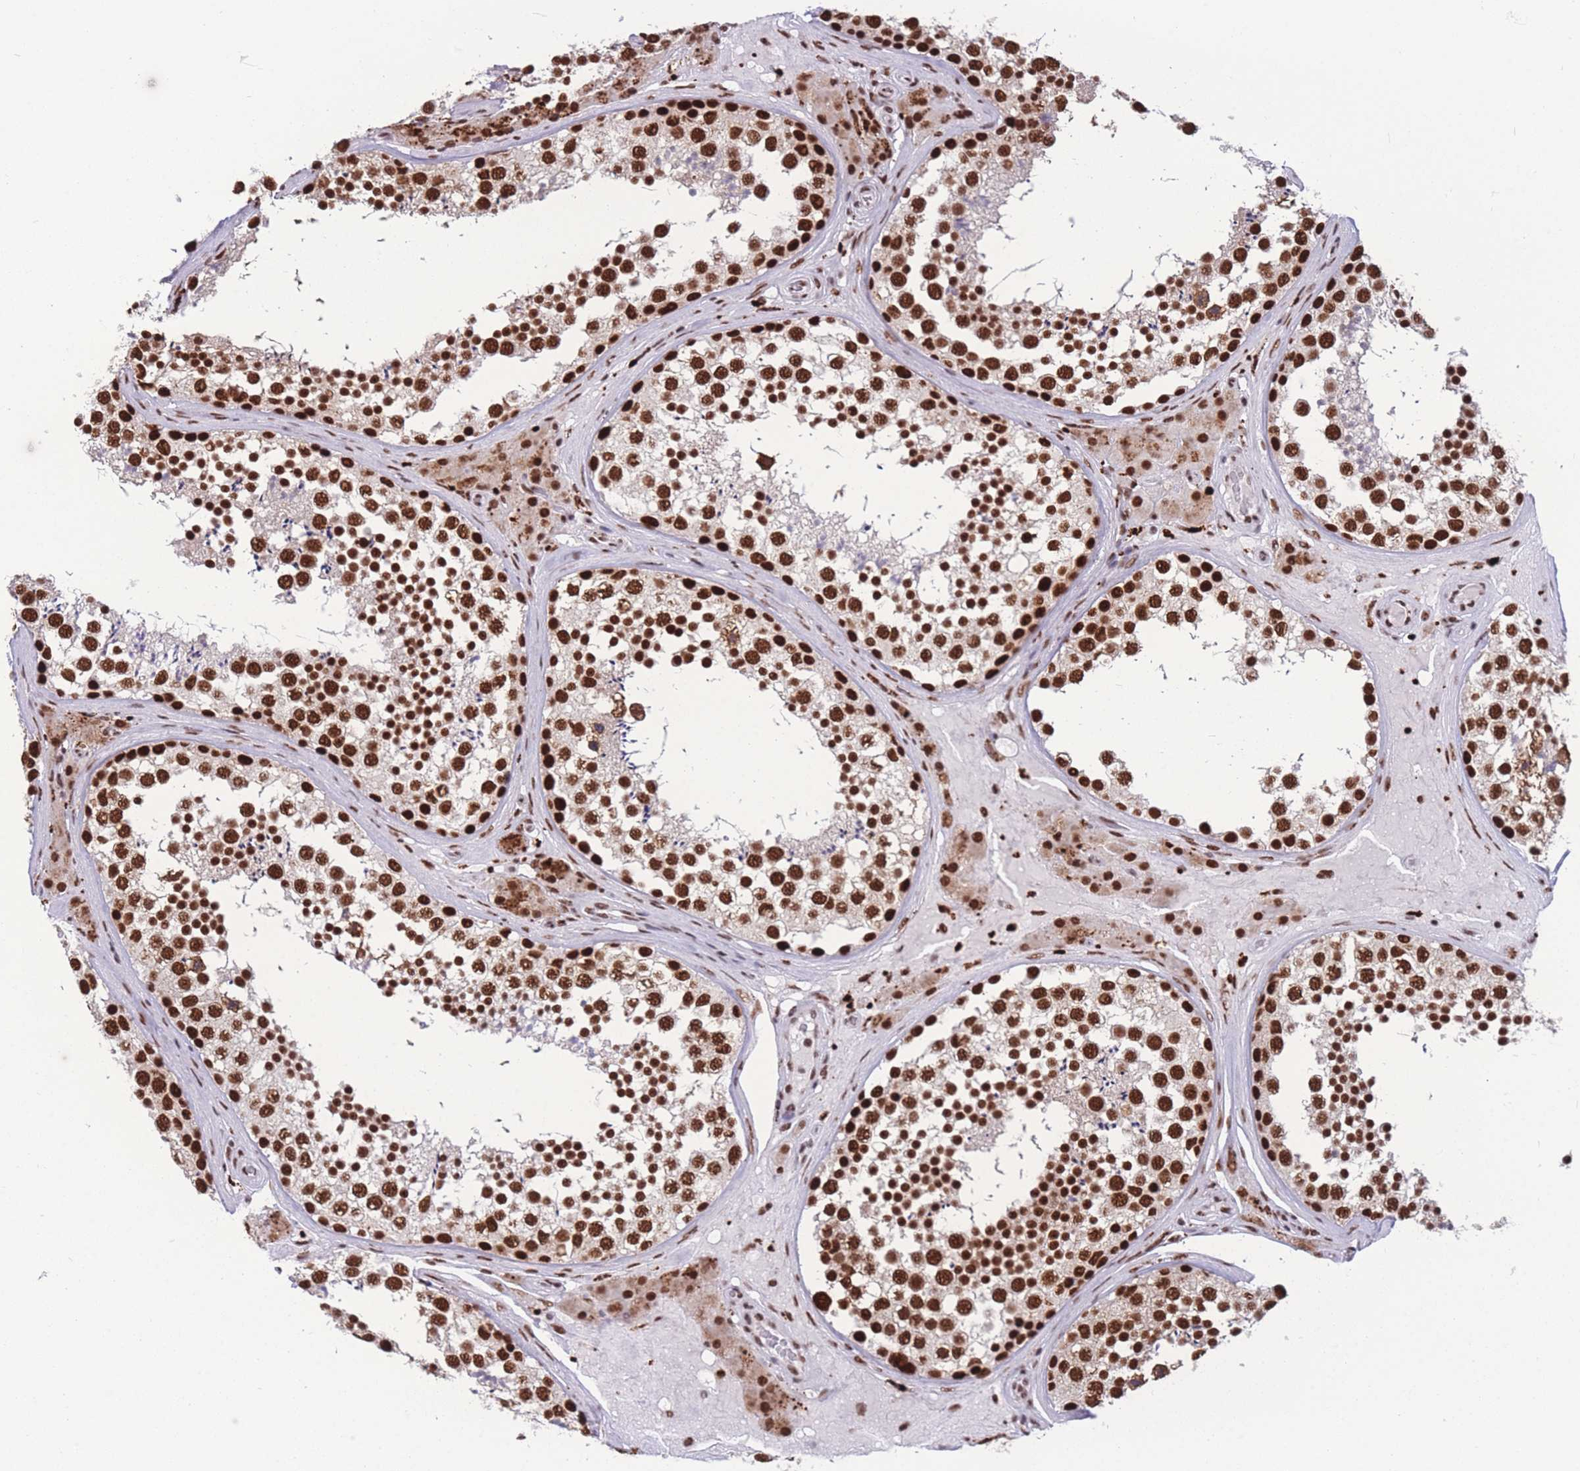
{"staining": {"intensity": "strong", "quantity": ">75%", "location": "nuclear"}, "tissue": "testis", "cell_type": "Cells in seminiferous ducts", "image_type": "normal", "snomed": [{"axis": "morphology", "description": "Normal tissue, NOS"}, {"axis": "topography", "description": "Testis"}], "caption": "Testis stained for a protein reveals strong nuclear positivity in cells in seminiferous ducts. (DAB (3,3'-diaminobenzidine) IHC with brightfield microscopy, high magnification).", "gene": "PRPF19", "patient": {"sex": "male", "age": 46}}